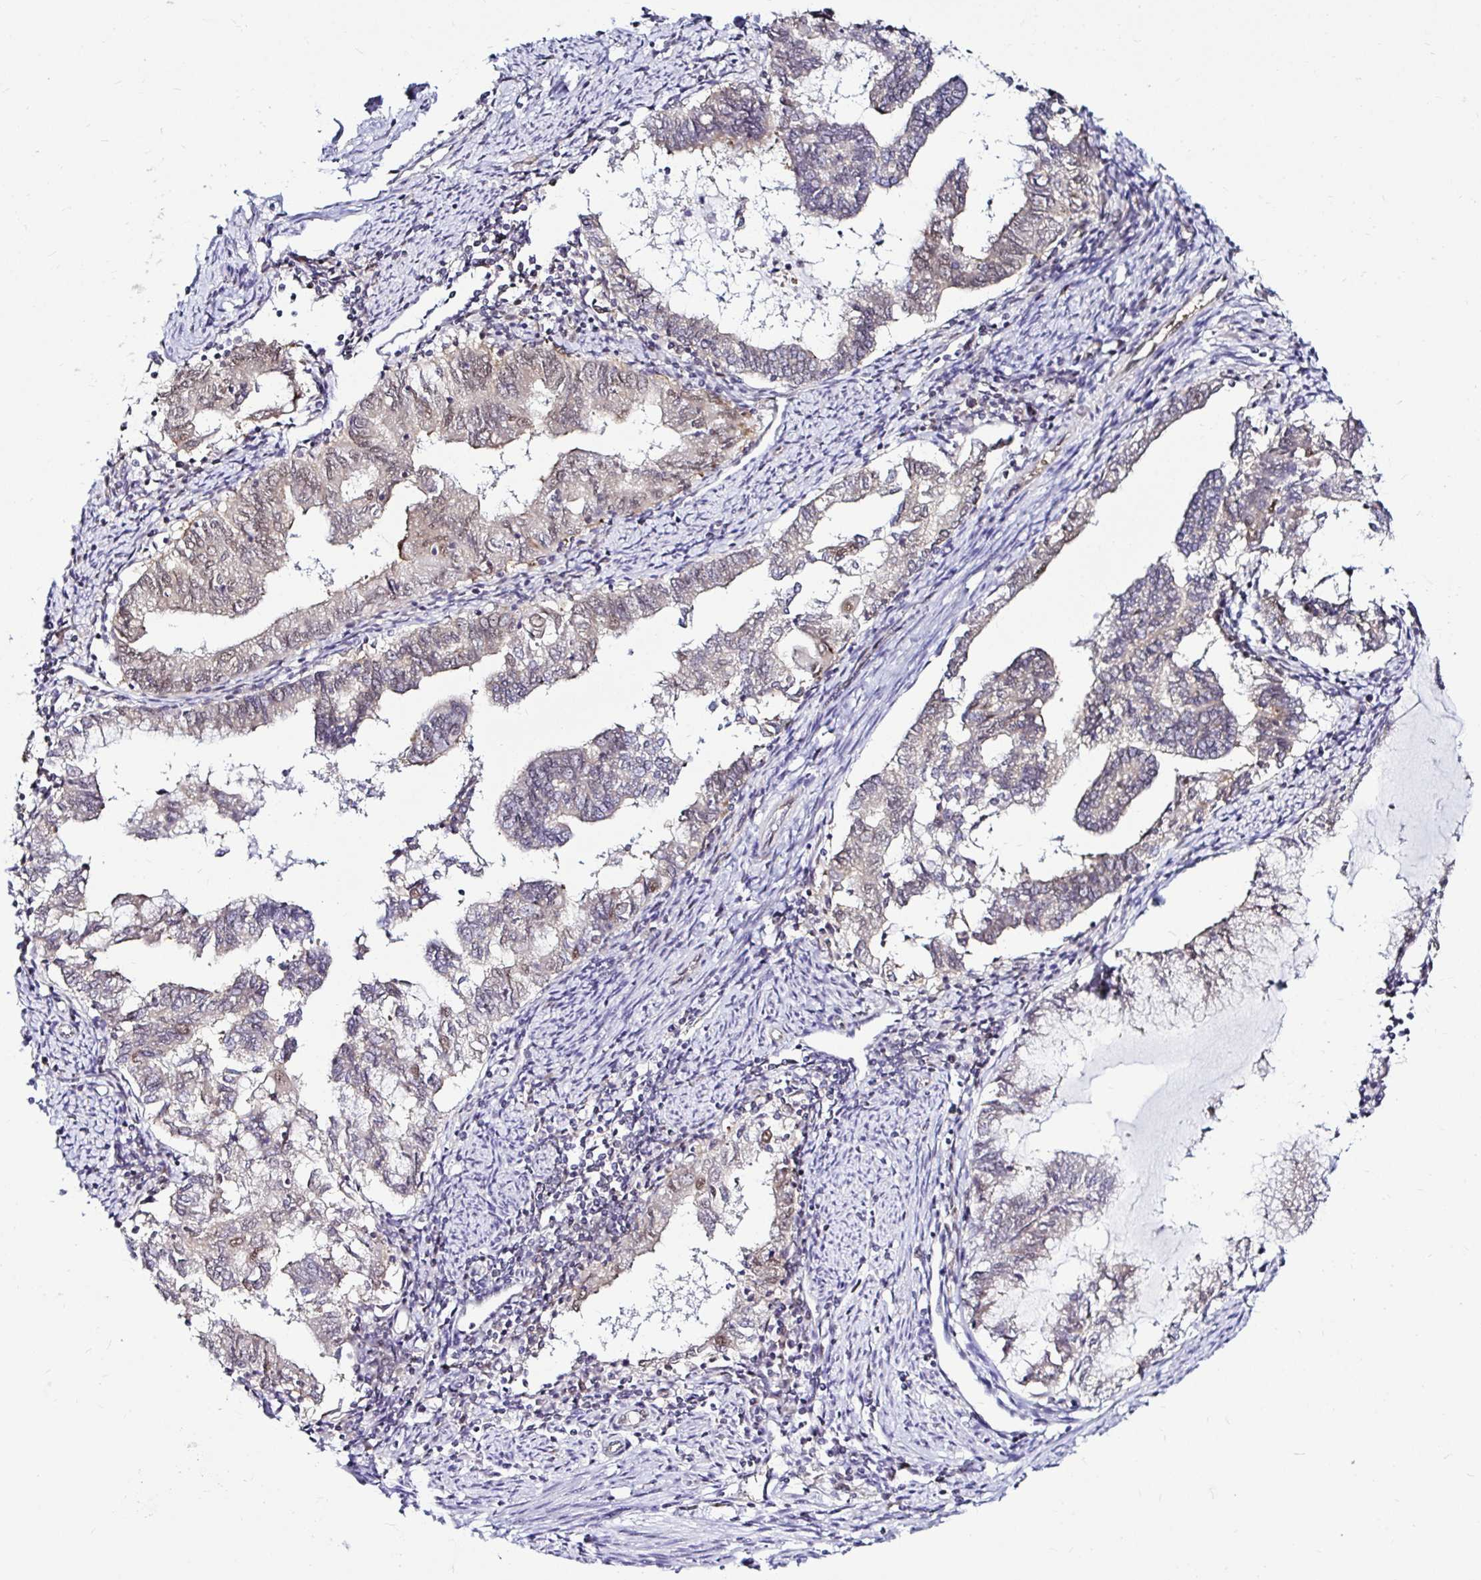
{"staining": {"intensity": "weak", "quantity": "25%-75%", "location": "nuclear"}, "tissue": "endometrial cancer", "cell_type": "Tumor cells", "image_type": "cancer", "snomed": [{"axis": "morphology", "description": "Adenocarcinoma, NOS"}, {"axis": "topography", "description": "Endometrium"}], "caption": "Endometrial cancer (adenocarcinoma) stained with immunohistochemistry (IHC) shows weak nuclear staining in approximately 25%-75% of tumor cells.", "gene": "PSMD3", "patient": {"sex": "female", "age": 79}}